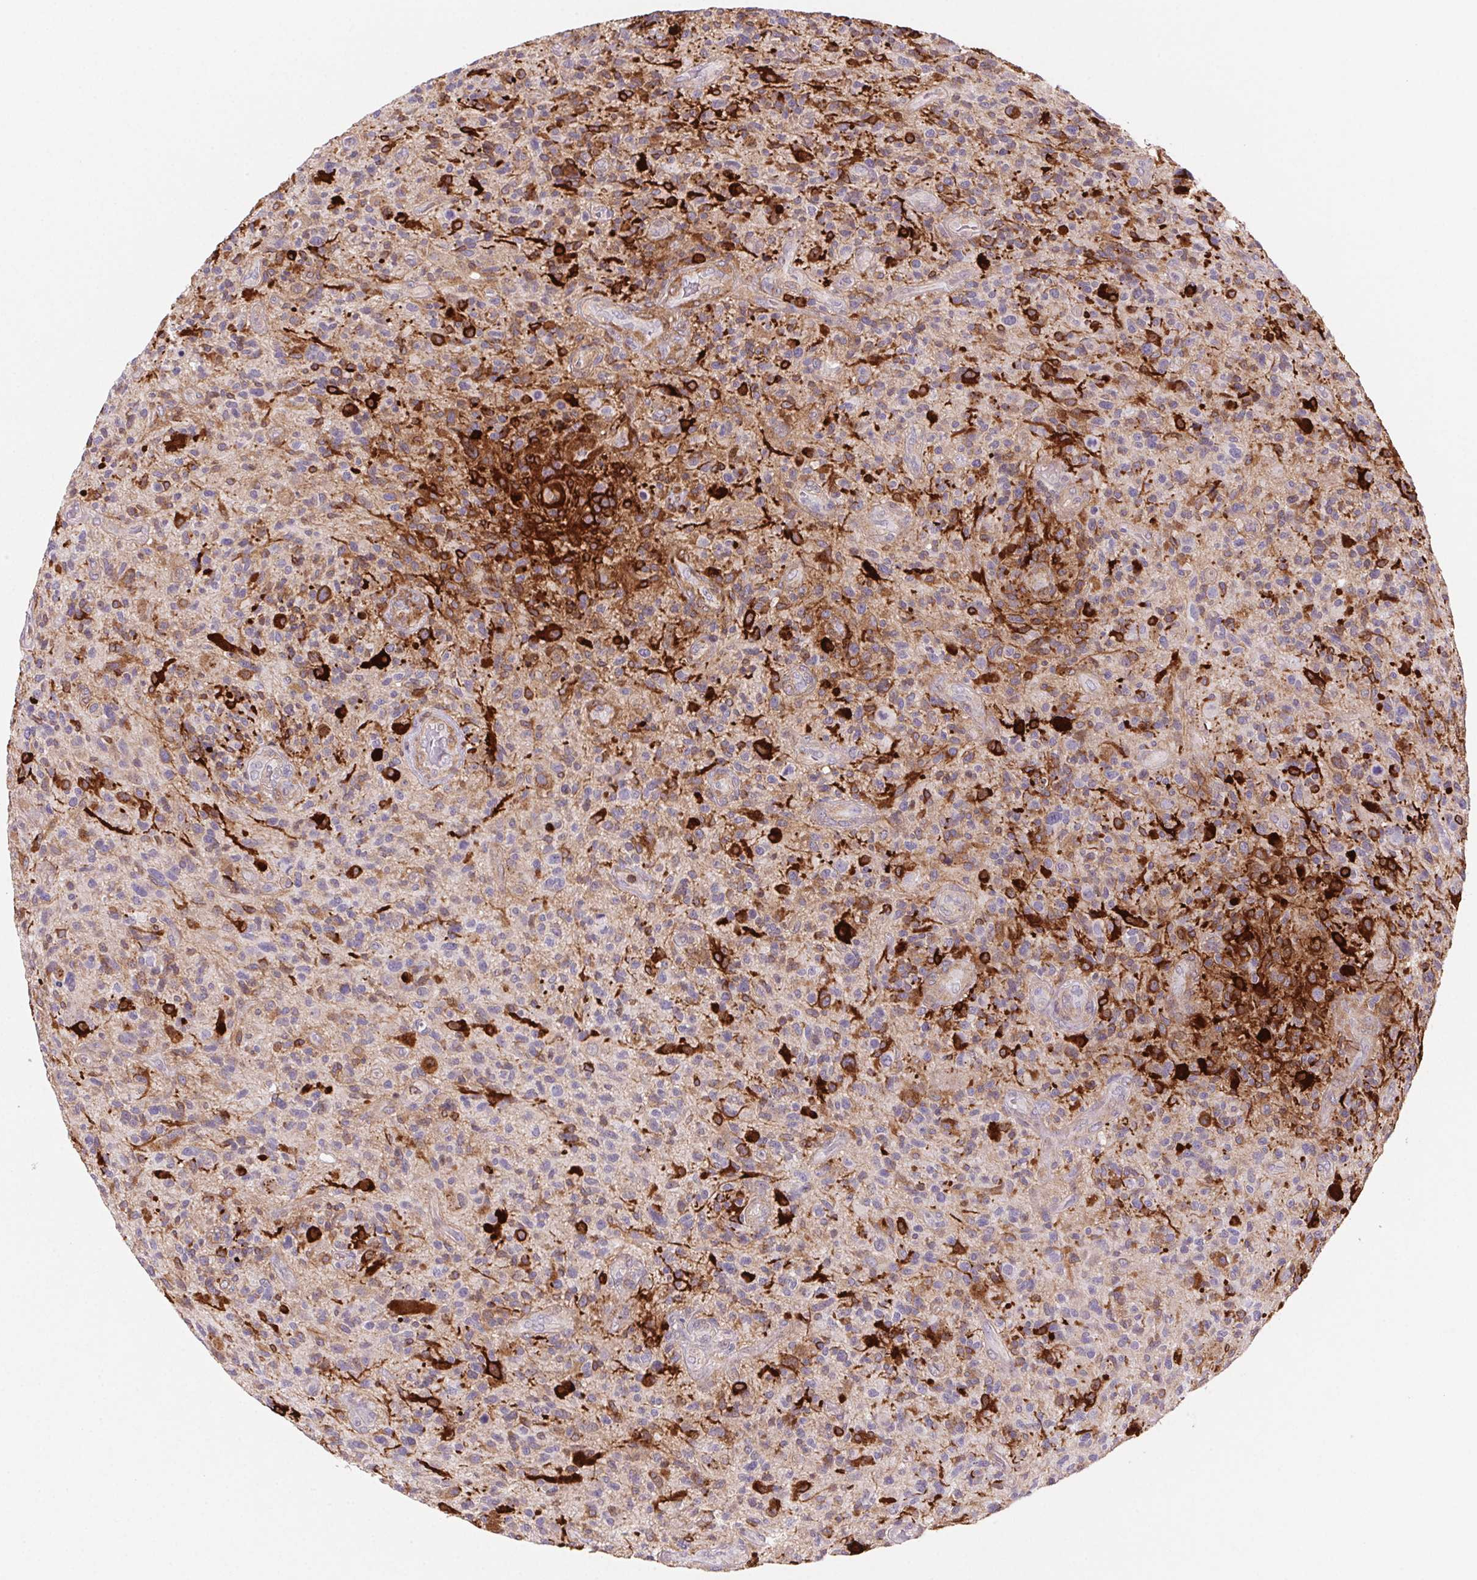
{"staining": {"intensity": "strong", "quantity": "<25%", "location": "cytoplasmic/membranous"}, "tissue": "glioma", "cell_type": "Tumor cells", "image_type": "cancer", "snomed": [{"axis": "morphology", "description": "Glioma, malignant, High grade"}, {"axis": "topography", "description": "Brain"}], "caption": "Human glioma stained for a protein (brown) demonstrates strong cytoplasmic/membranous positive positivity in approximately <25% of tumor cells.", "gene": "GBP1", "patient": {"sex": "male", "age": 47}}